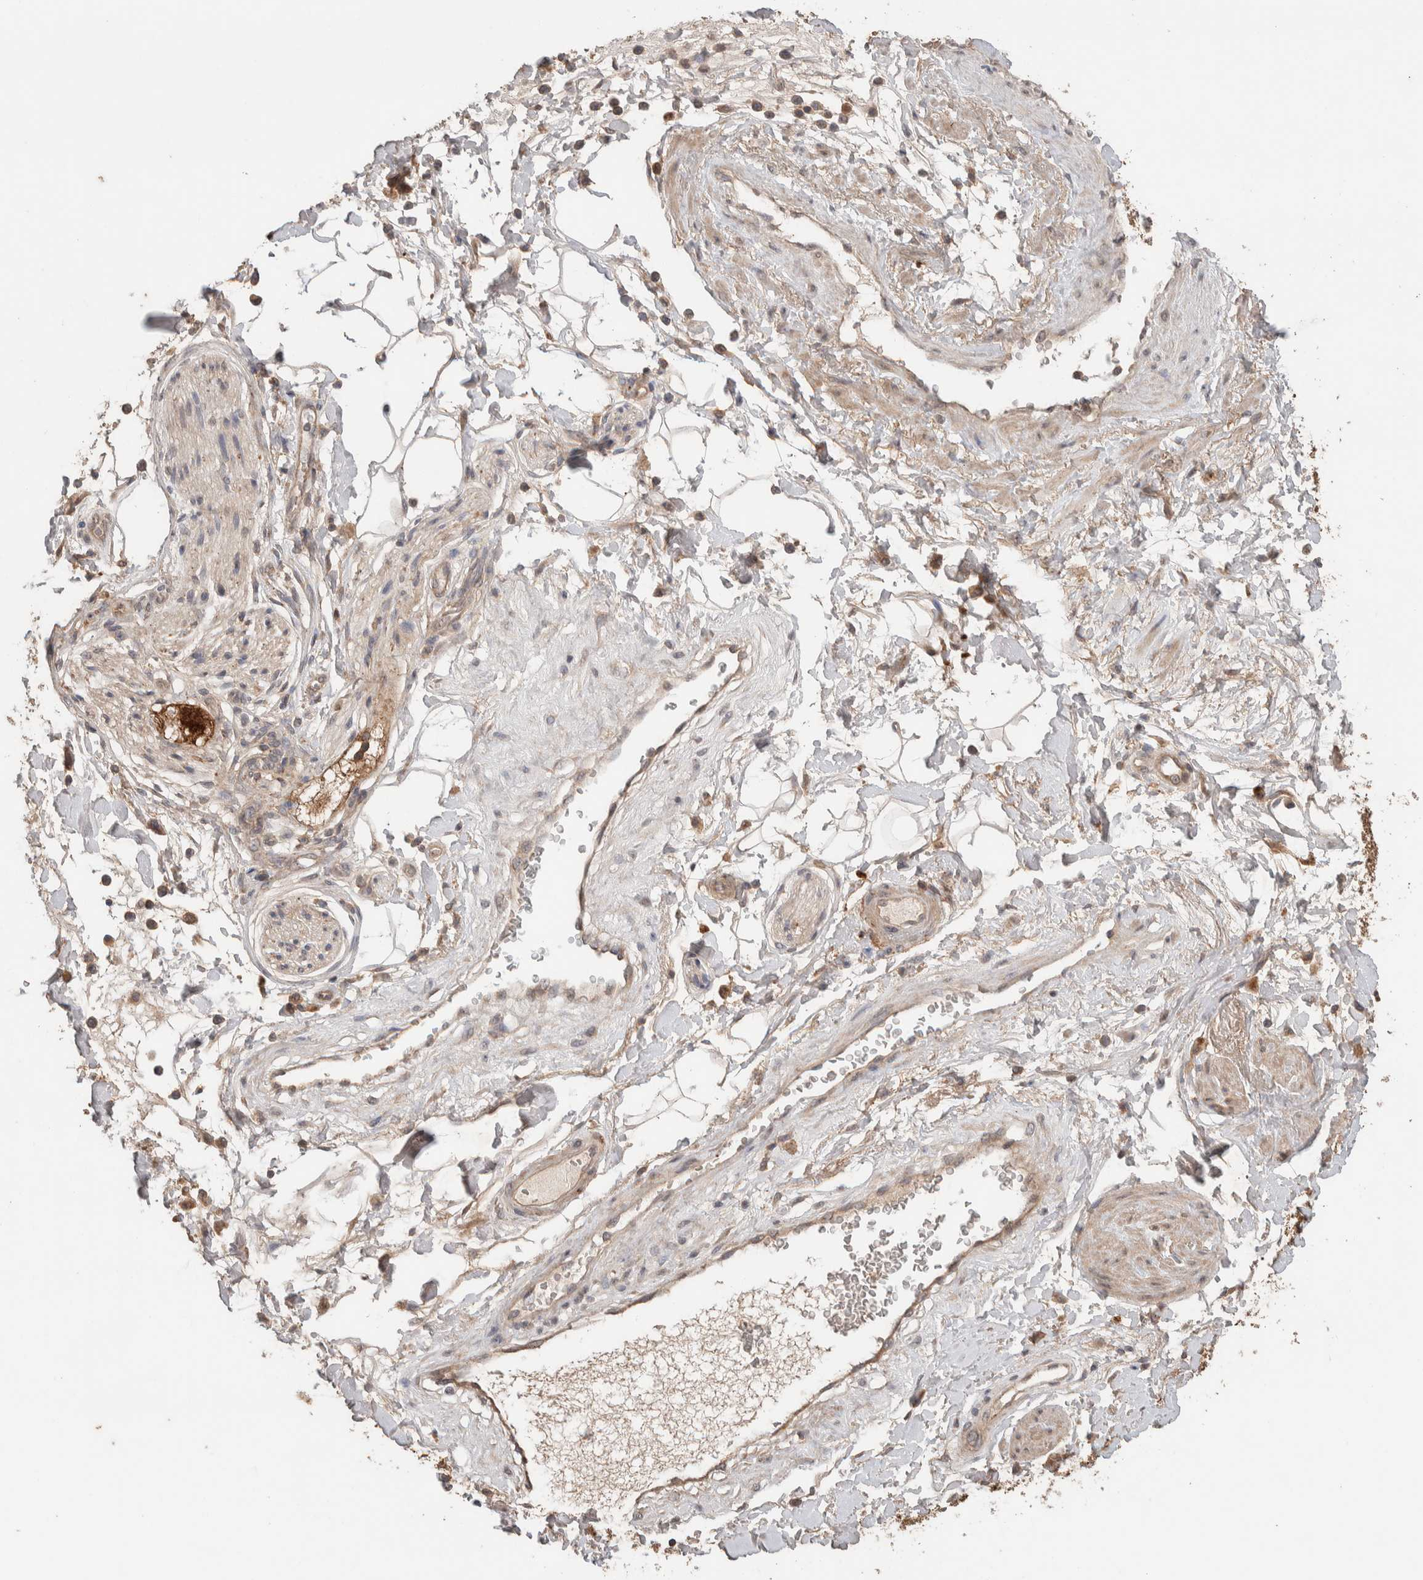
{"staining": {"intensity": "moderate", "quantity": ">75%", "location": "cytoplasmic/membranous"}, "tissue": "adipose tissue", "cell_type": "Adipocytes", "image_type": "normal", "snomed": [{"axis": "morphology", "description": "Normal tissue, NOS"}, {"axis": "topography", "description": "Soft tissue"}, {"axis": "topography", "description": "Peripheral nerve tissue"}], "caption": "The photomicrograph displays immunohistochemical staining of unremarkable adipose tissue. There is moderate cytoplasmic/membranous positivity is seen in approximately >75% of adipocytes.", "gene": "KCNJ5", "patient": {"sex": "female", "age": 71}}